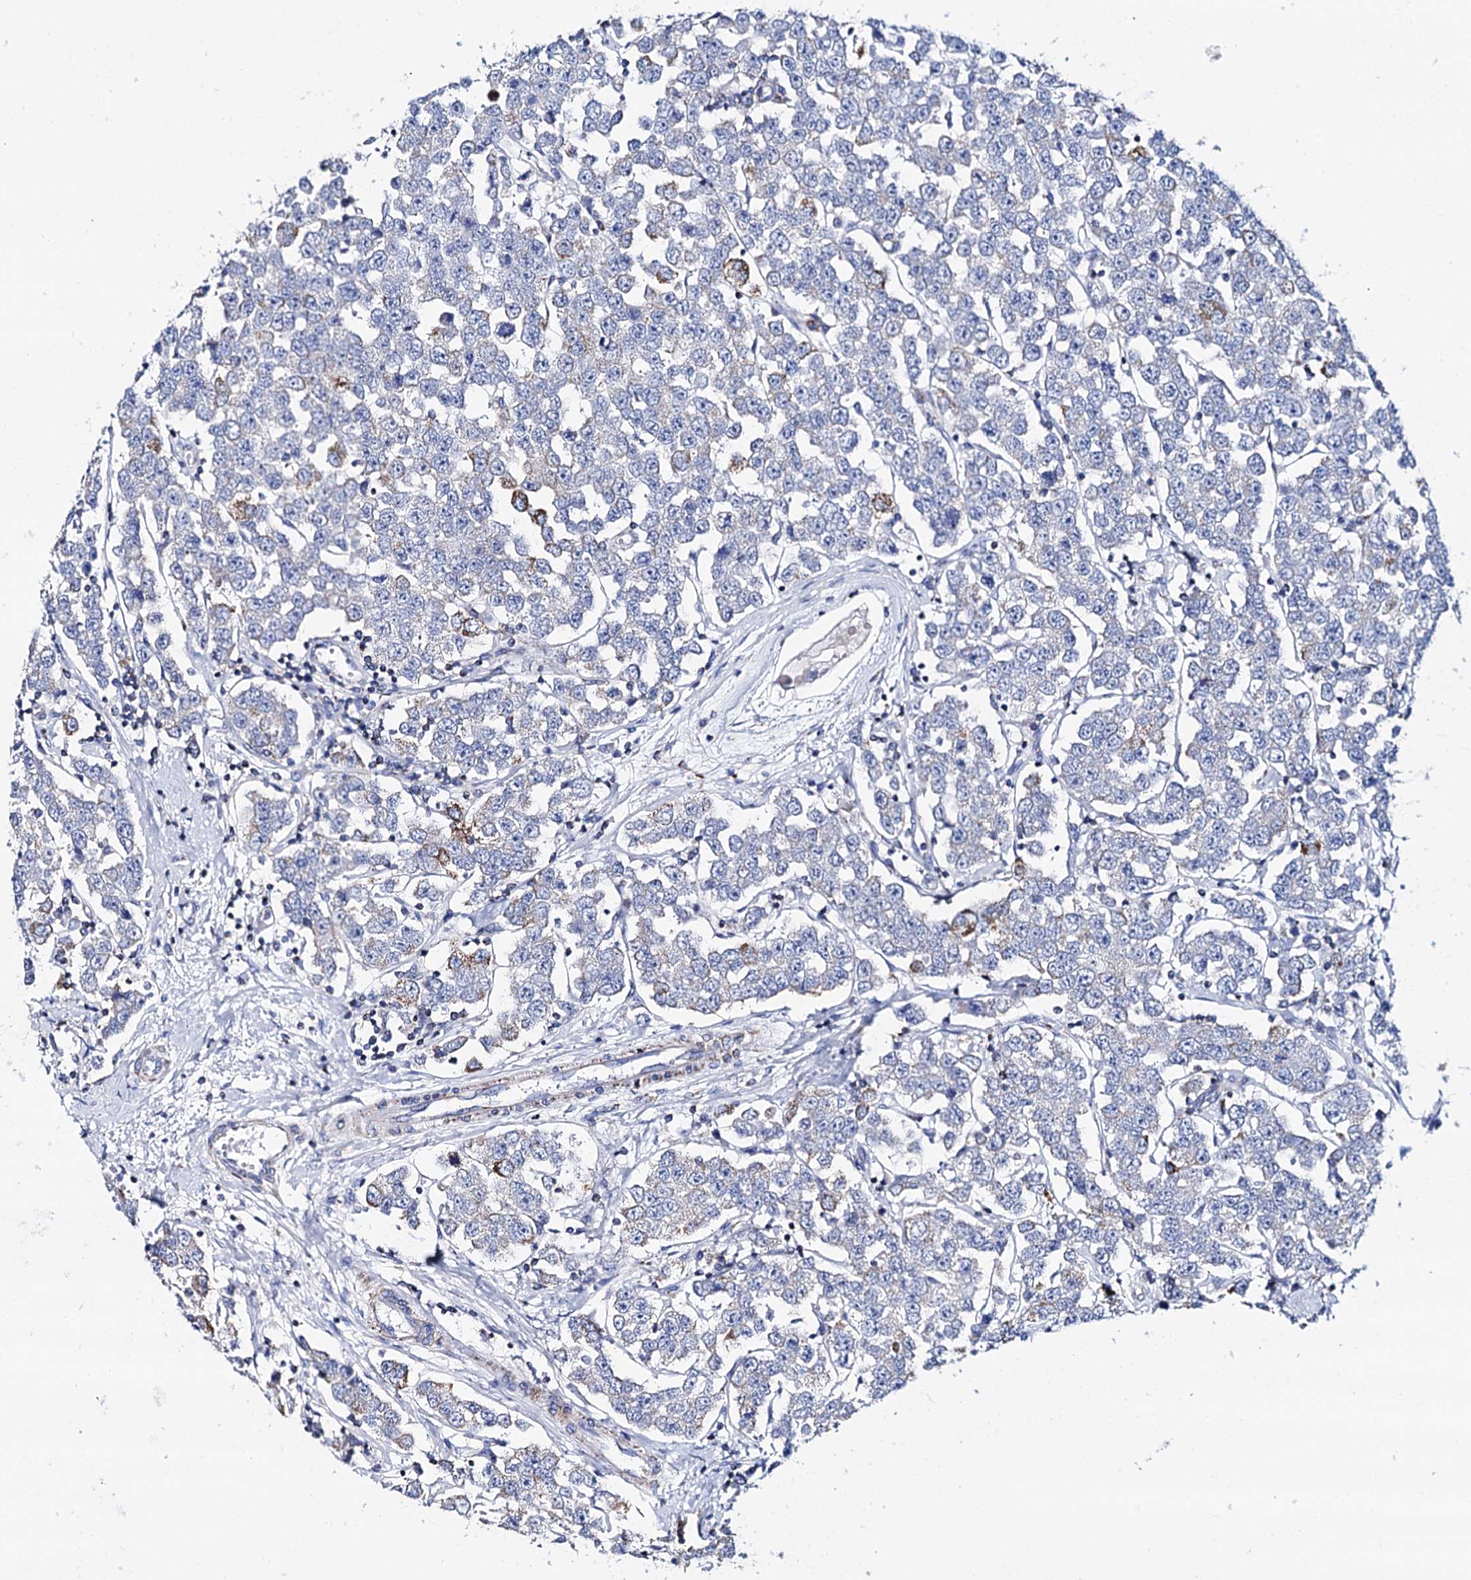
{"staining": {"intensity": "moderate", "quantity": "<25%", "location": "cytoplasmic/membranous"}, "tissue": "testis cancer", "cell_type": "Tumor cells", "image_type": "cancer", "snomed": [{"axis": "morphology", "description": "Seminoma, NOS"}, {"axis": "topography", "description": "Testis"}], "caption": "Immunohistochemistry (DAB (3,3'-diaminobenzidine)) staining of human testis cancer demonstrates moderate cytoplasmic/membranous protein expression in approximately <25% of tumor cells.", "gene": "UBASH3B", "patient": {"sex": "male", "age": 28}}